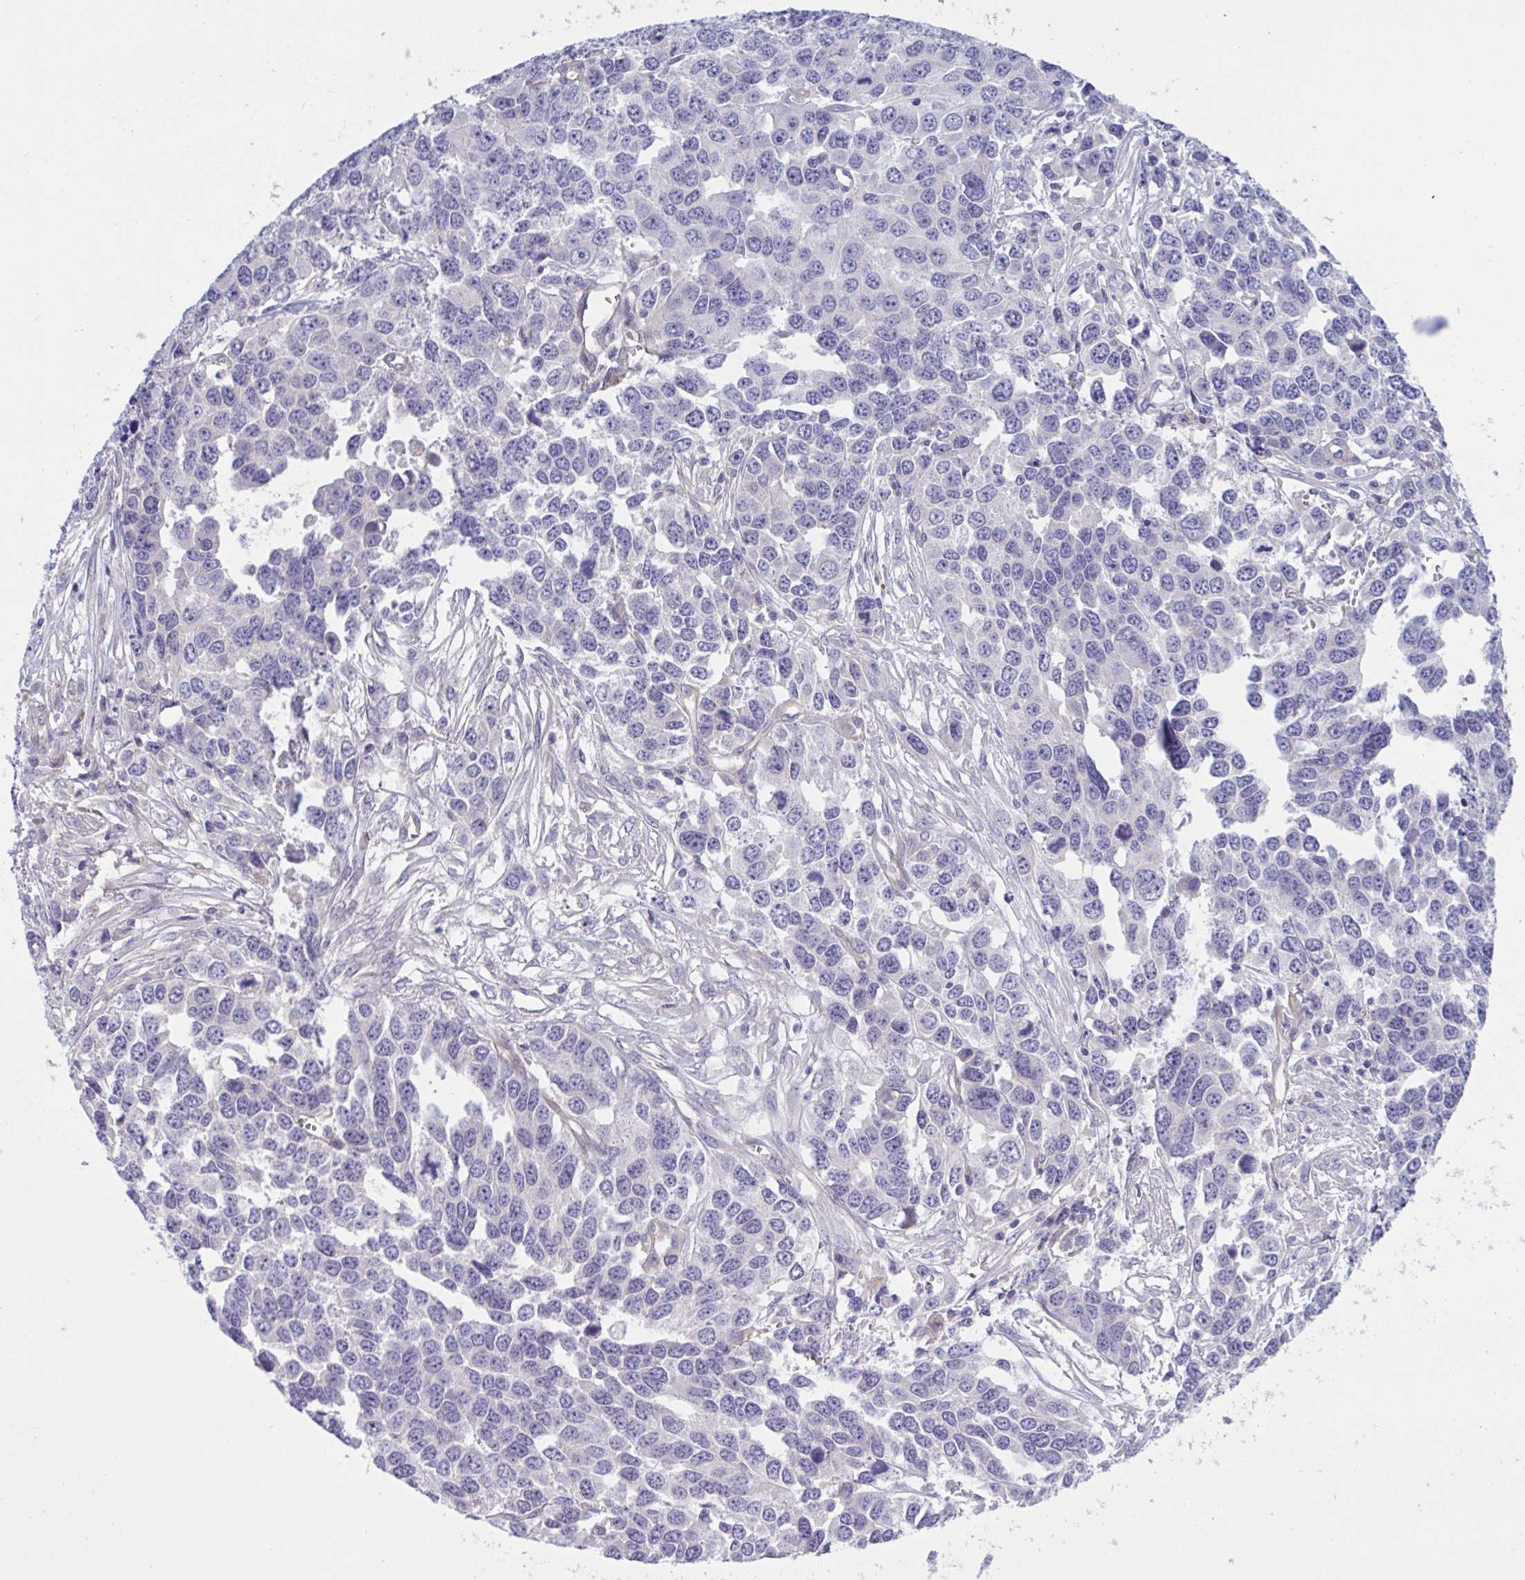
{"staining": {"intensity": "negative", "quantity": "none", "location": "none"}, "tissue": "ovarian cancer", "cell_type": "Tumor cells", "image_type": "cancer", "snomed": [{"axis": "morphology", "description": "Cystadenocarcinoma, serous, NOS"}, {"axis": "topography", "description": "Ovary"}], "caption": "Immunohistochemistry photomicrograph of ovarian serous cystadenocarcinoma stained for a protein (brown), which displays no expression in tumor cells. Nuclei are stained in blue.", "gene": "TTC7B", "patient": {"sex": "female", "age": 76}}